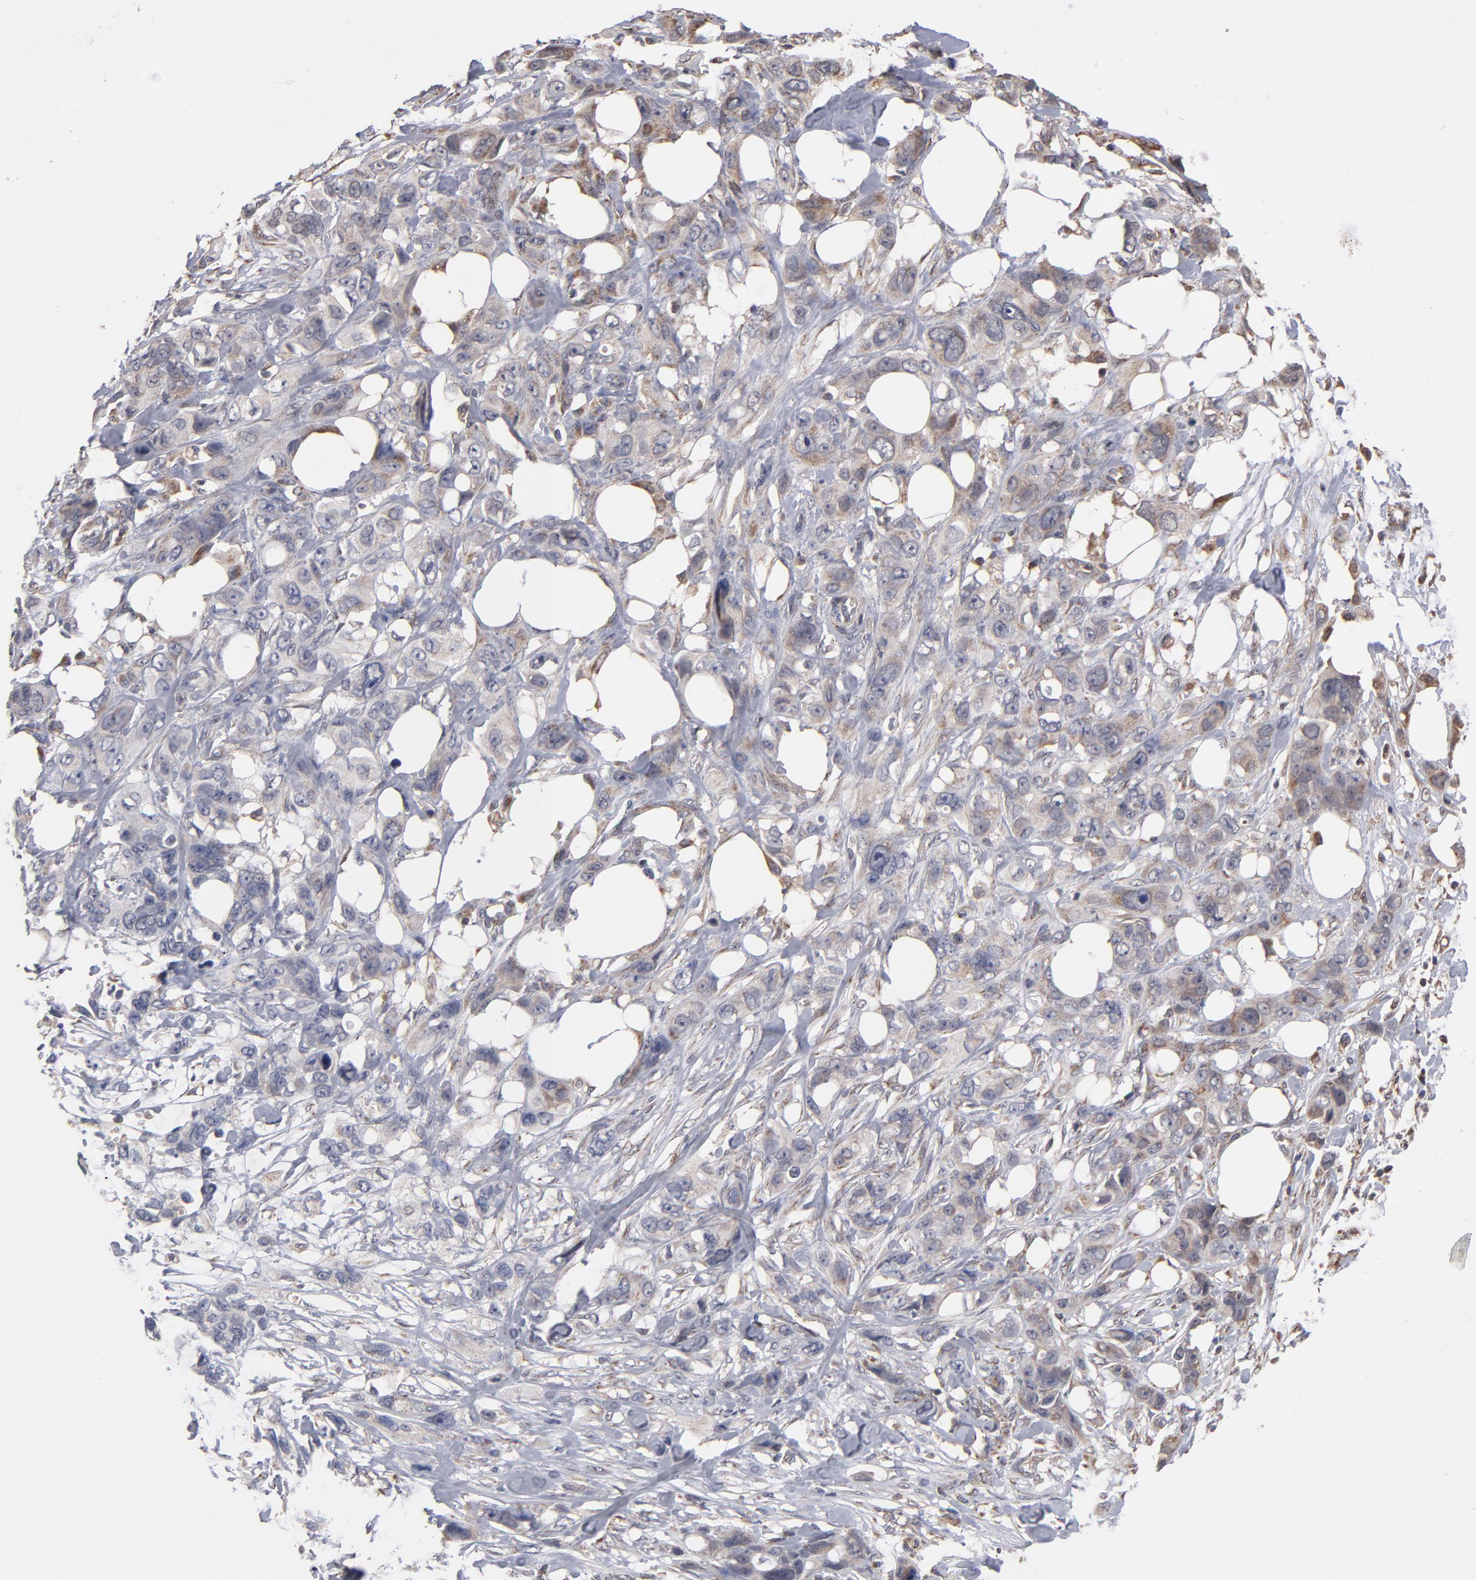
{"staining": {"intensity": "weak", "quantity": "25%-75%", "location": "cytoplasmic/membranous"}, "tissue": "stomach cancer", "cell_type": "Tumor cells", "image_type": "cancer", "snomed": [{"axis": "morphology", "description": "Adenocarcinoma, NOS"}, {"axis": "topography", "description": "Stomach, upper"}], "caption": "About 25%-75% of tumor cells in stomach adenocarcinoma show weak cytoplasmic/membranous protein positivity as visualized by brown immunohistochemical staining.", "gene": "MIPOL1", "patient": {"sex": "male", "age": 47}}